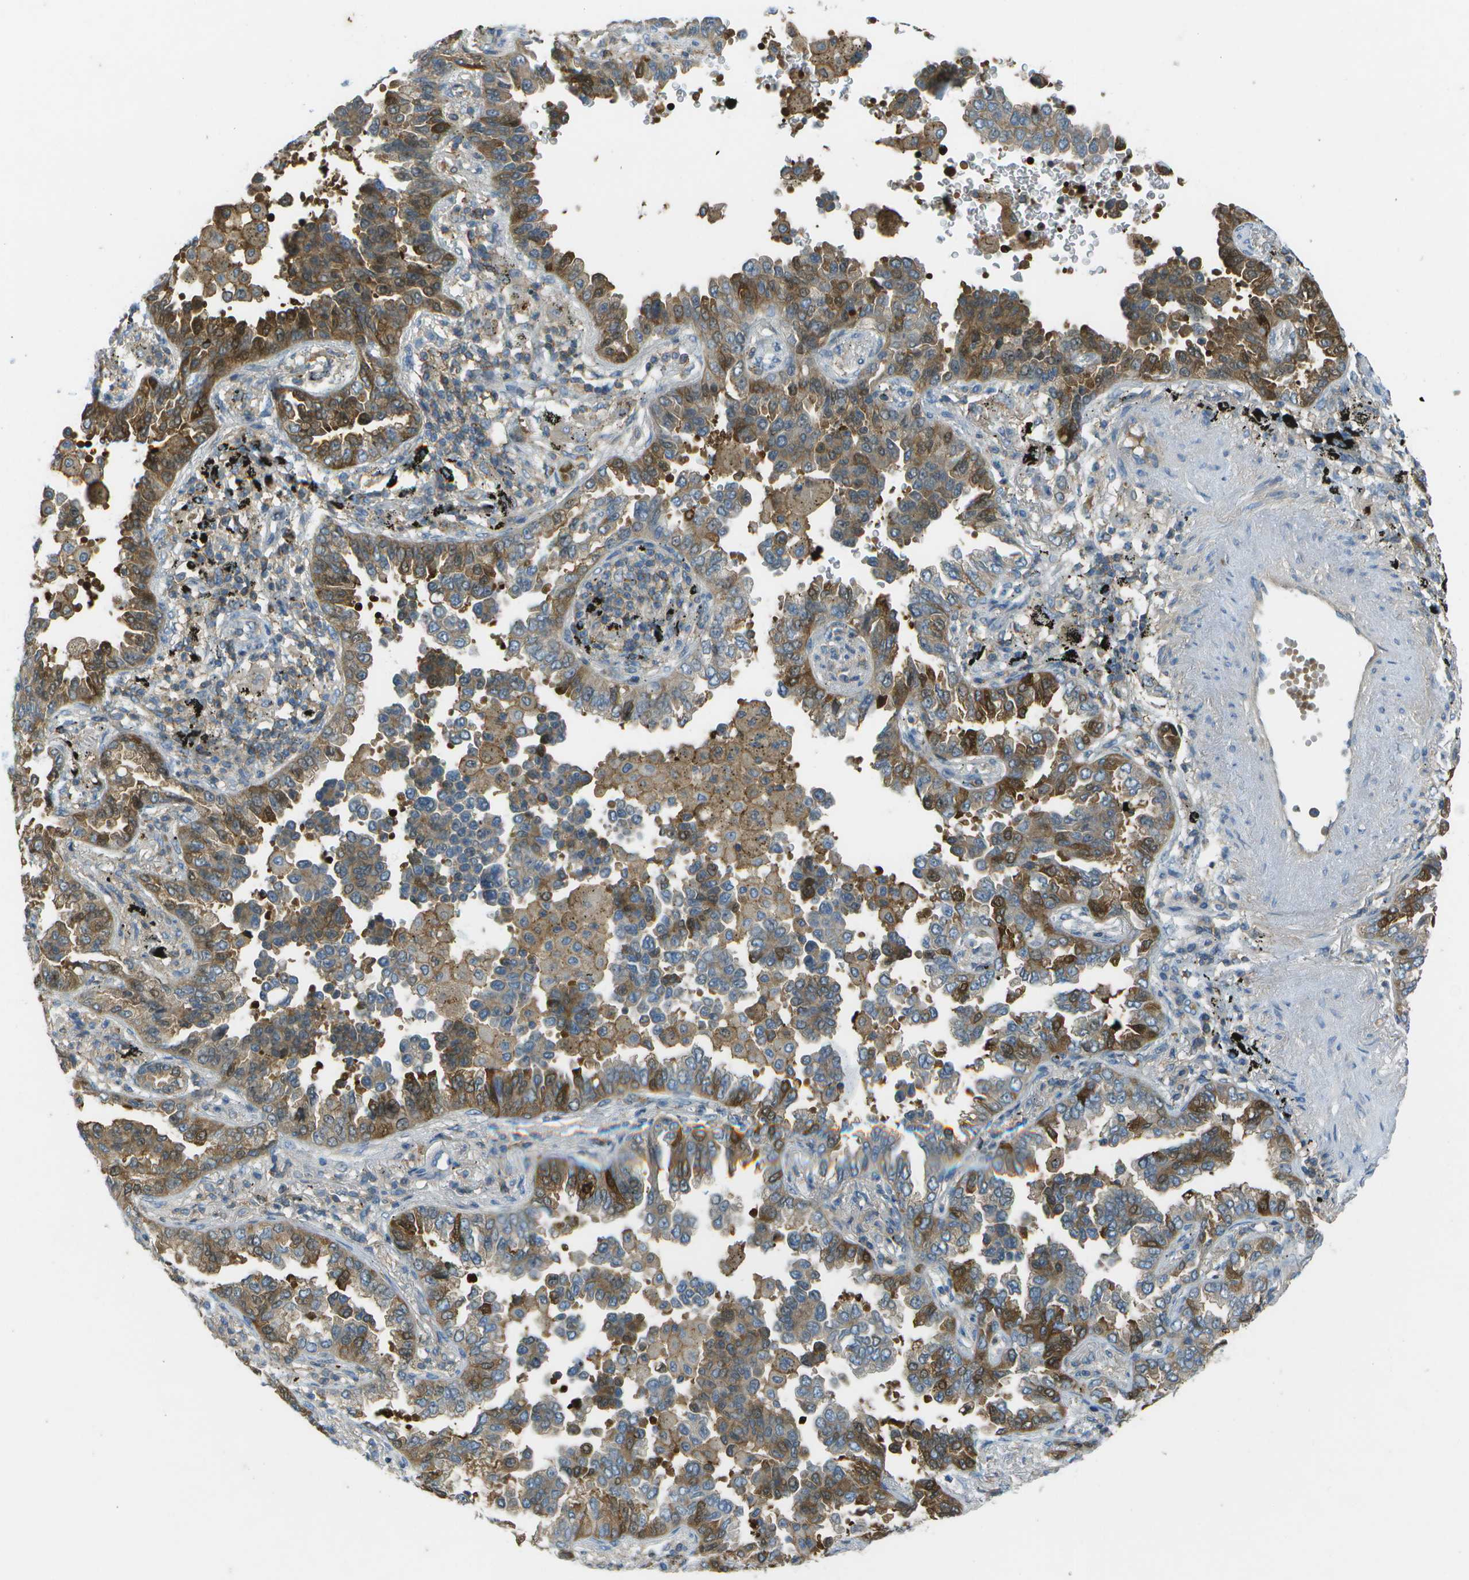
{"staining": {"intensity": "moderate", "quantity": ">75%", "location": "cytoplasmic/membranous"}, "tissue": "lung cancer", "cell_type": "Tumor cells", "image_type": "cancer", "snomed": [{"axis": "morphology", "description": "Normal tissue, NOS"}, {"axis": "morphology", "description": "Adenocarcinoma, NOS"}, {"axis": "topography", "description": "Lung"}], "caption": "Immunohistochemistry (IHC) image of neoplastic tissue: lung cancer stained using IHC demonstrates medium levels of moderate protein expression localized specifically in the cytoplasmic/membranous of tumor cells, appearing as a cytoplasmic/membranous brown color.", "gene": "LRRC66", "patient": {"sex": "male", "age": 59}}